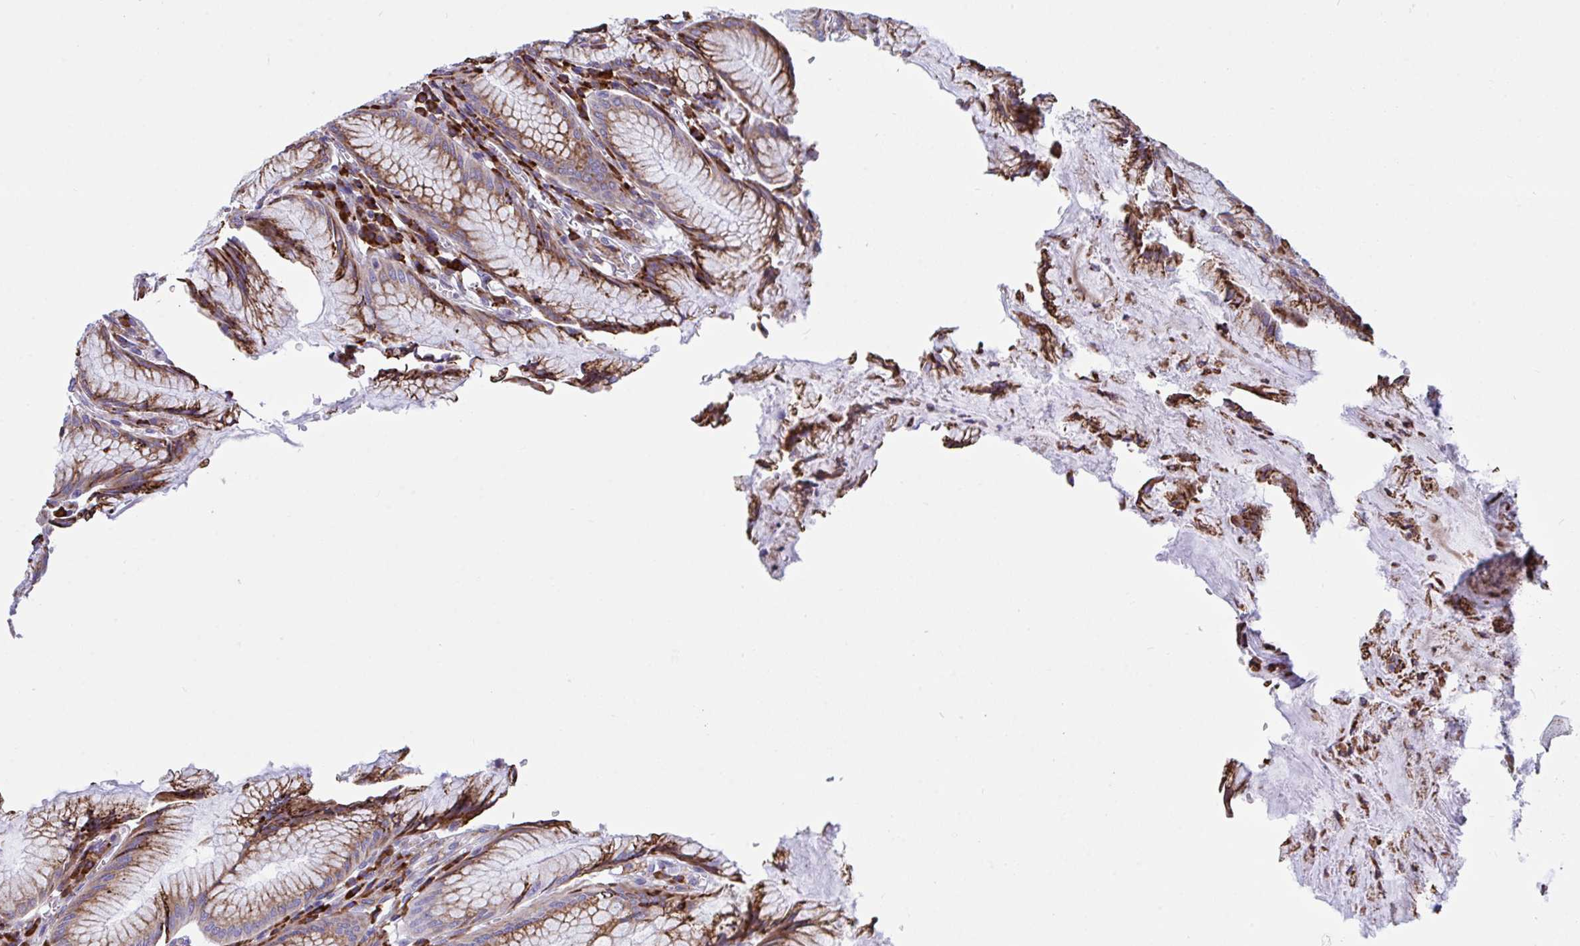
{"staining": {"intensity": "moderate", "quantity": ">75%", "location": "cytoplasmic/membranous"}, "tissue": "stomach", "cell_type": "Glandular cells", "image_type": "normal", "snomed": [{"axis": "morphology", "description": "Normal tissue, NOS"}, {"axis": "topography", "description": "Stomach"}], "caption": "Stomach stained with DAB IHC demonstrates medium levels of moderate cytoplasmic/membranous staining in approximately >75% of glandular cells. The protein is shown in brown color, while the nuclei are stained blue.", "gene": "PEAK3", "patient": {"sex": "male", "age": 55}}